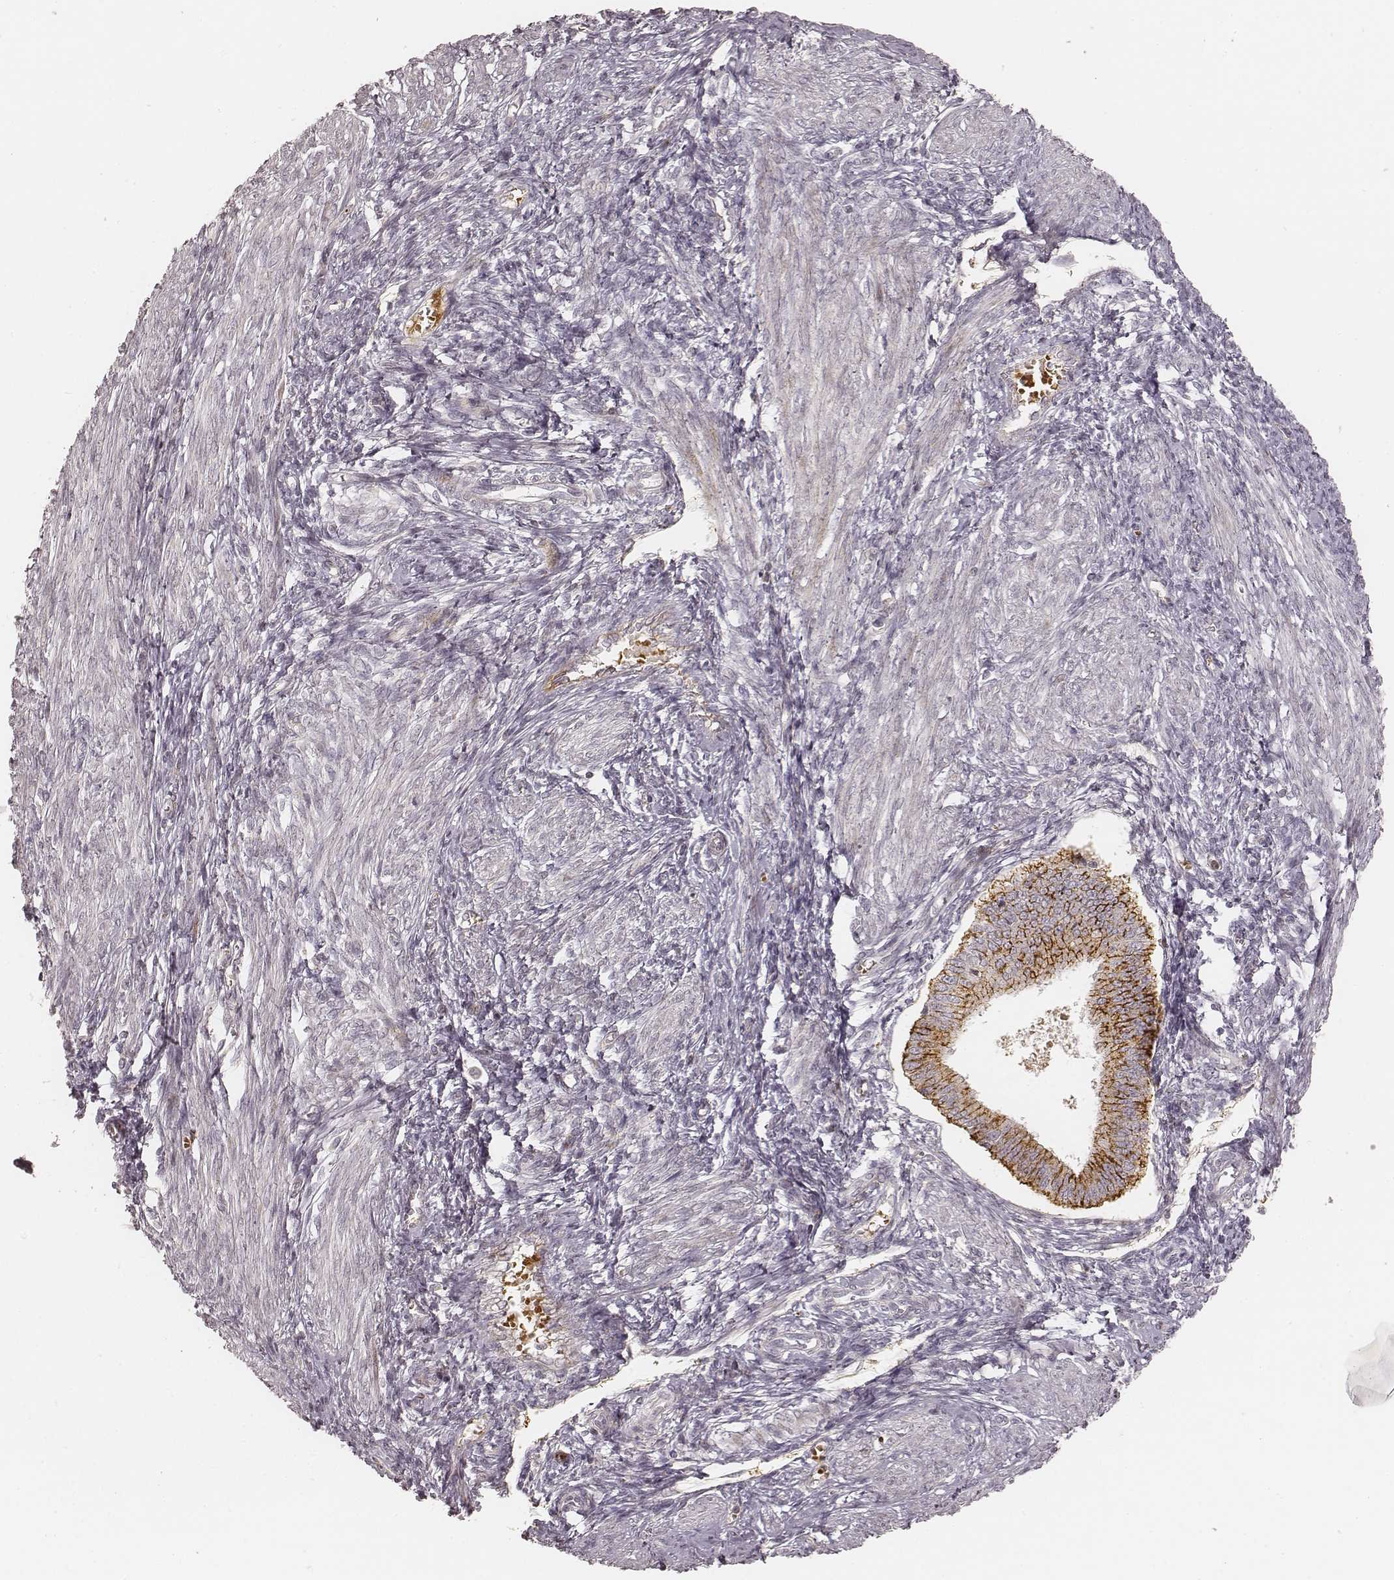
{"staining": {"intensity": "weak", "quantity": "<25%", "location": "cytoplasmic/membranous"}, "tissue": "endometrium", "cell_type": "Cells in endometrial stroma", "image_type": "normal", "snomed": [{"axis": "morphology", "description": "Normal tissue, NOS"}, {"axis": "topography", "description": "Endometrium"}], "caption": "DAB (3,3'-diaminobenzidine) immunohistochemical staining of unremarkable endometrium reveals no significant positivity in cells in endometrial stroma.", "gene": "GORASP2", "patient": {"sex": "female", "age": 42}}